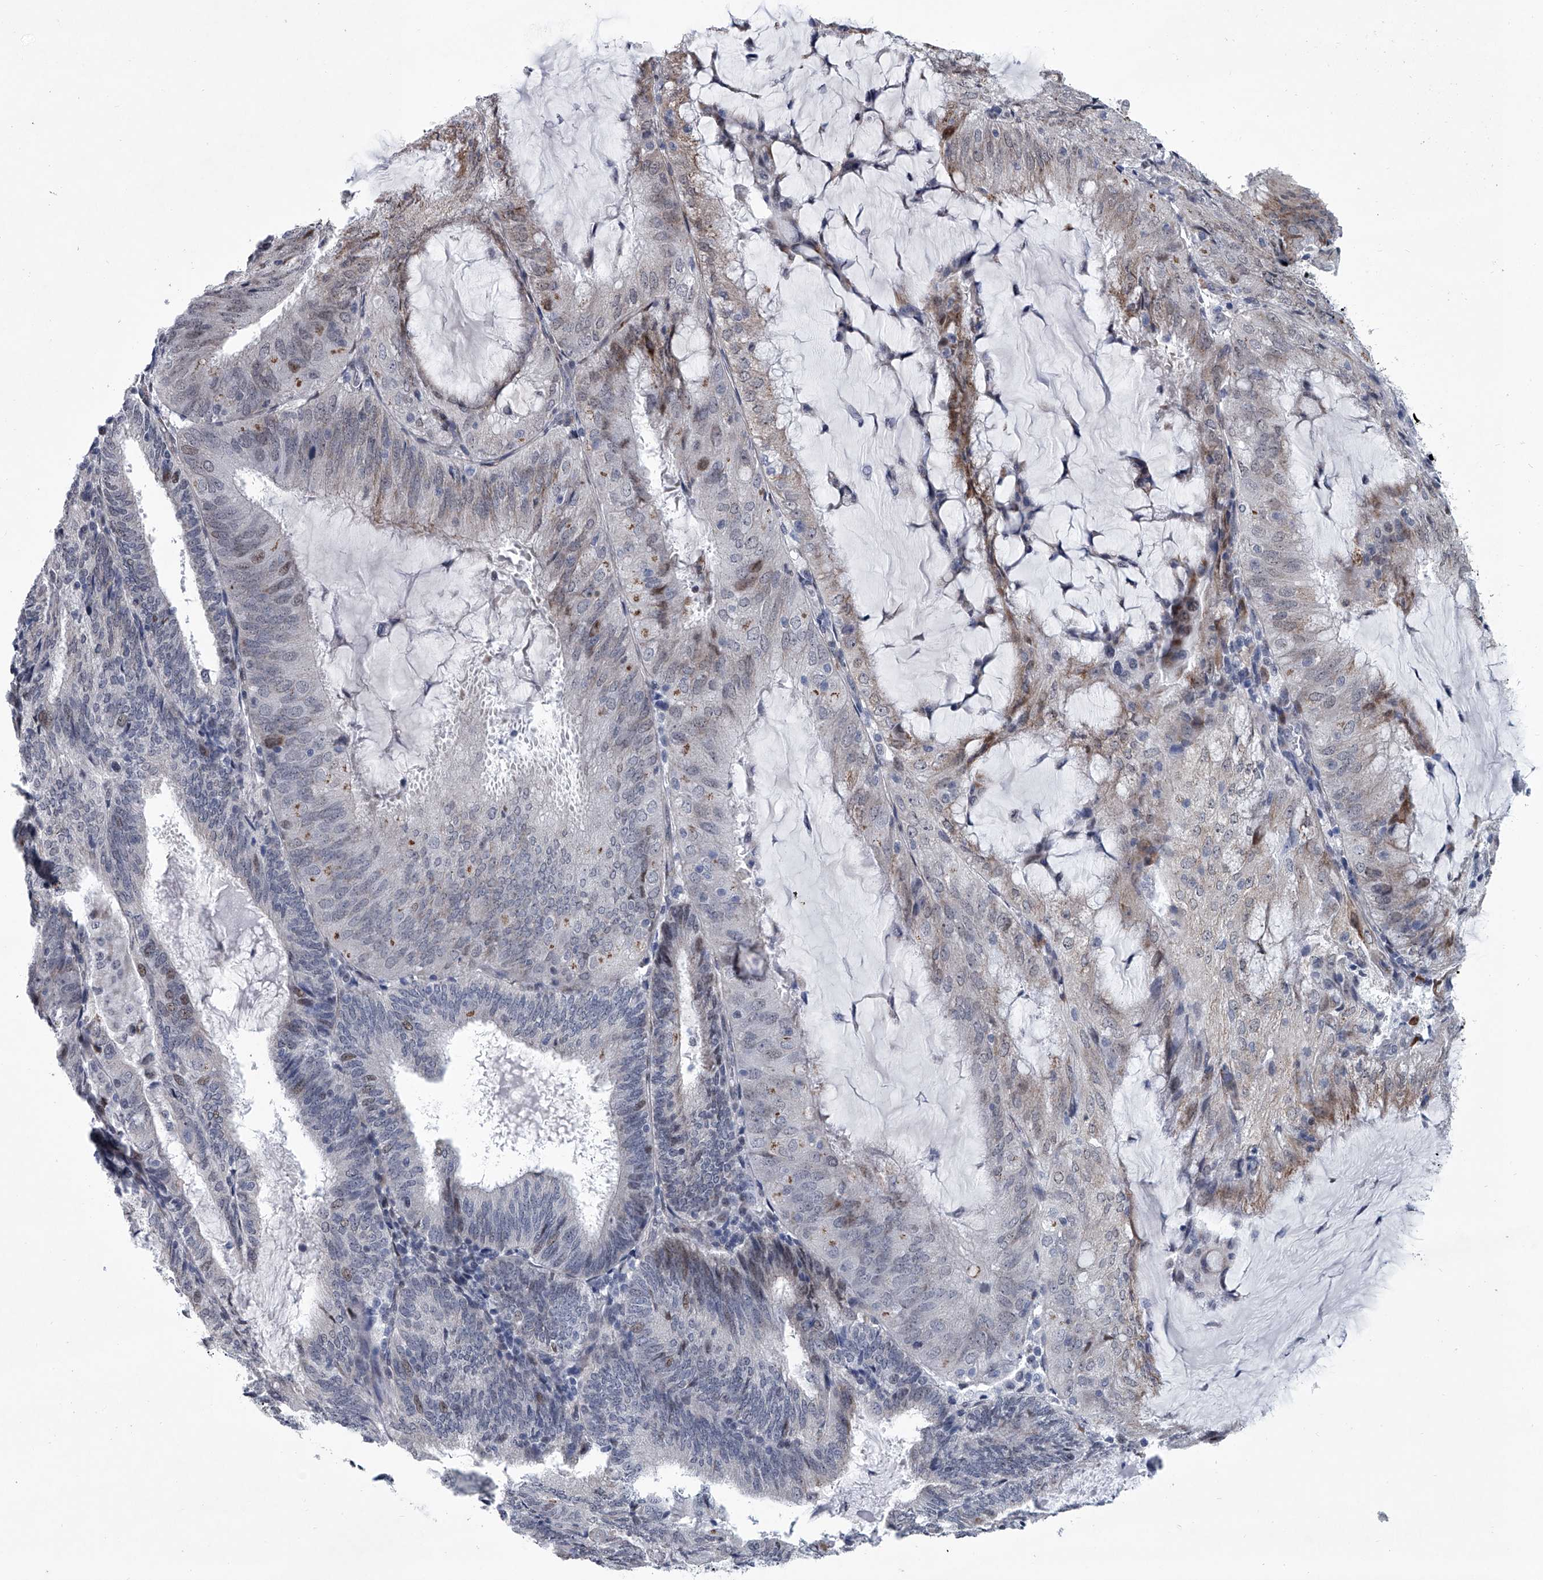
{"staining": {"intensity": "negative", "quantity": "none", "location": "none"}, "tissue": "endometrial cancer", "cell_type": "Tumor cells", "image_type": "cancer", "snomed": [{"axis": "morphology", "description": "Adenocarcinoma, NOS"}, {"axis": "topography", "description": "Endometrium"}], "caption": "Tumor cells show no significant positivity in endometrial cancer.", "gene": "PPP2R5D", "patient": {"sex": "female", "age": 81}}